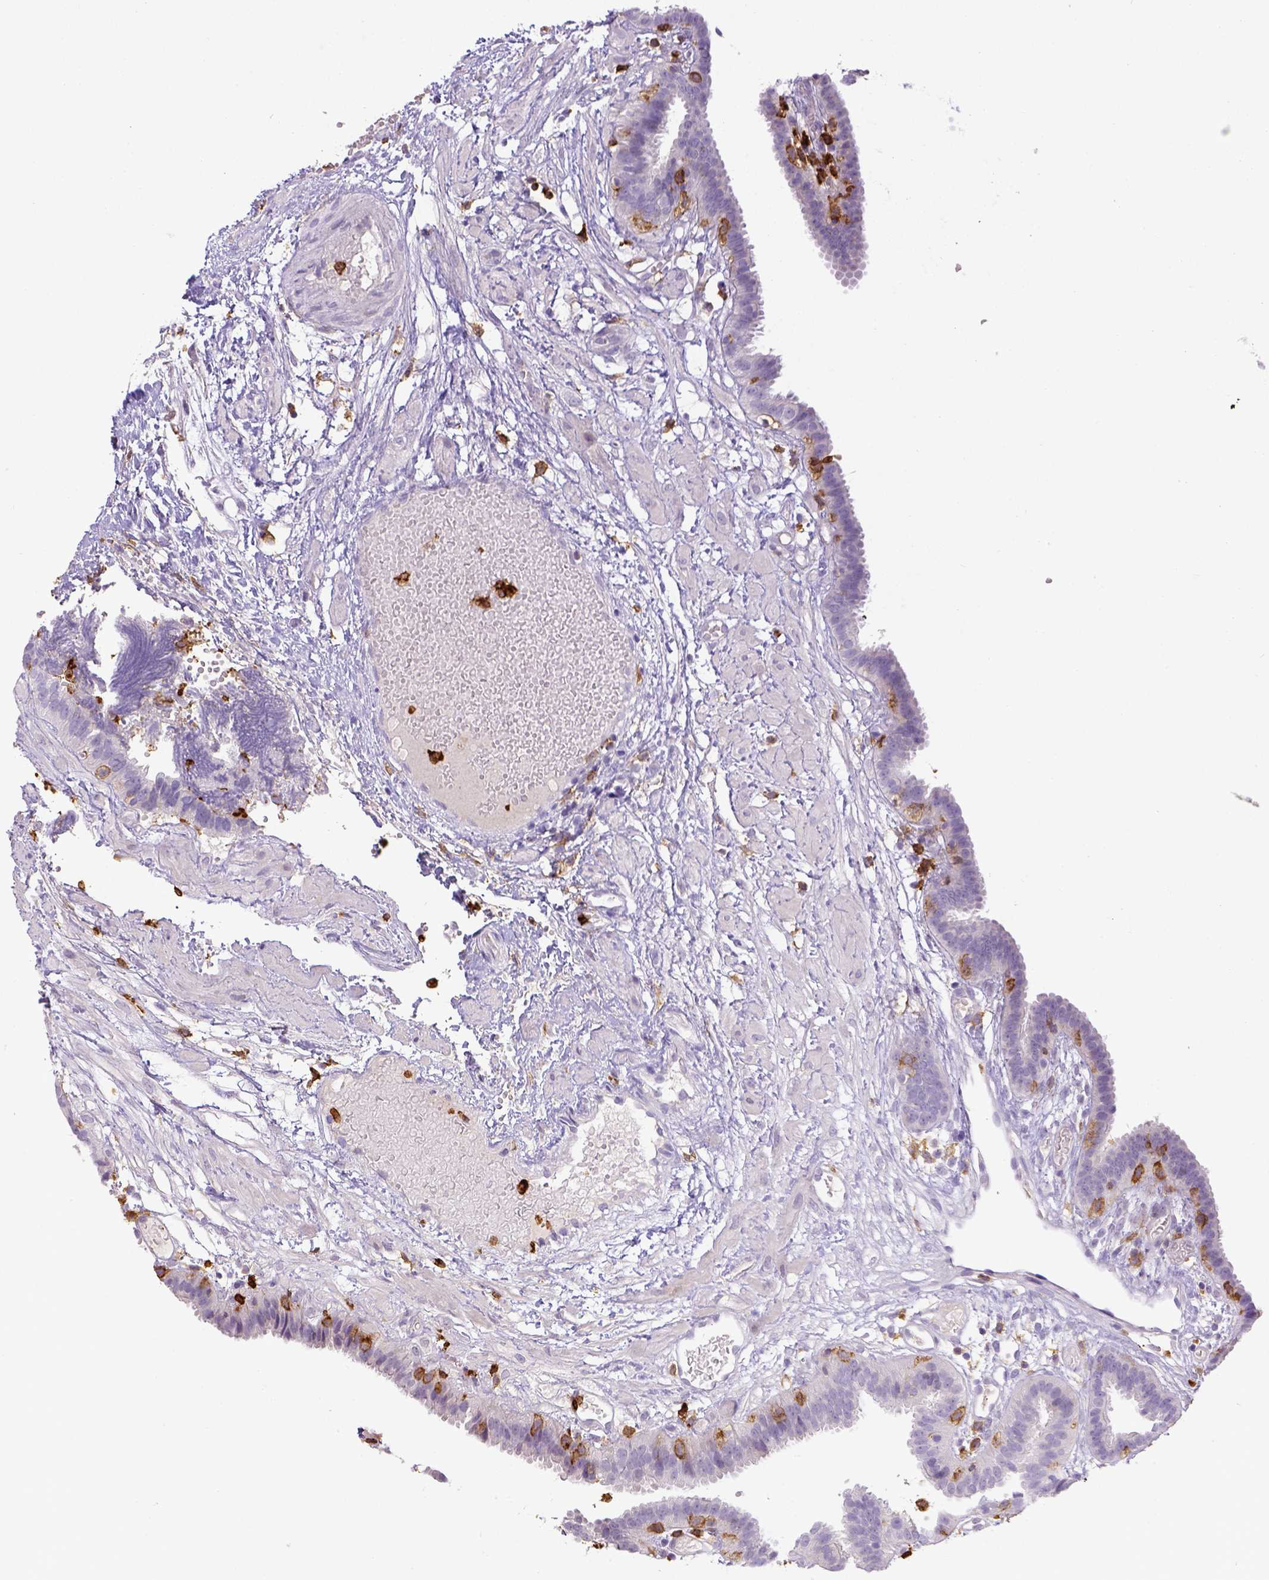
{"staining": {"intensity": "negative", "quantity": "none", "location": "none"}, "tissue": "fallopian tube", "cell_type": "Glandular cells", "image_type": "normal", "snomed": [{"axis": "morphology", "description": "Normal tissue, NOS"}, {"axis": "topography", "description": "Fallopian tube"}], "caption": "An image of fallopian tube stained for a protein shows no brown staining in glandular cells.", "gene": "ITGAM", "patient": {"sex": "female", "age": 37}}